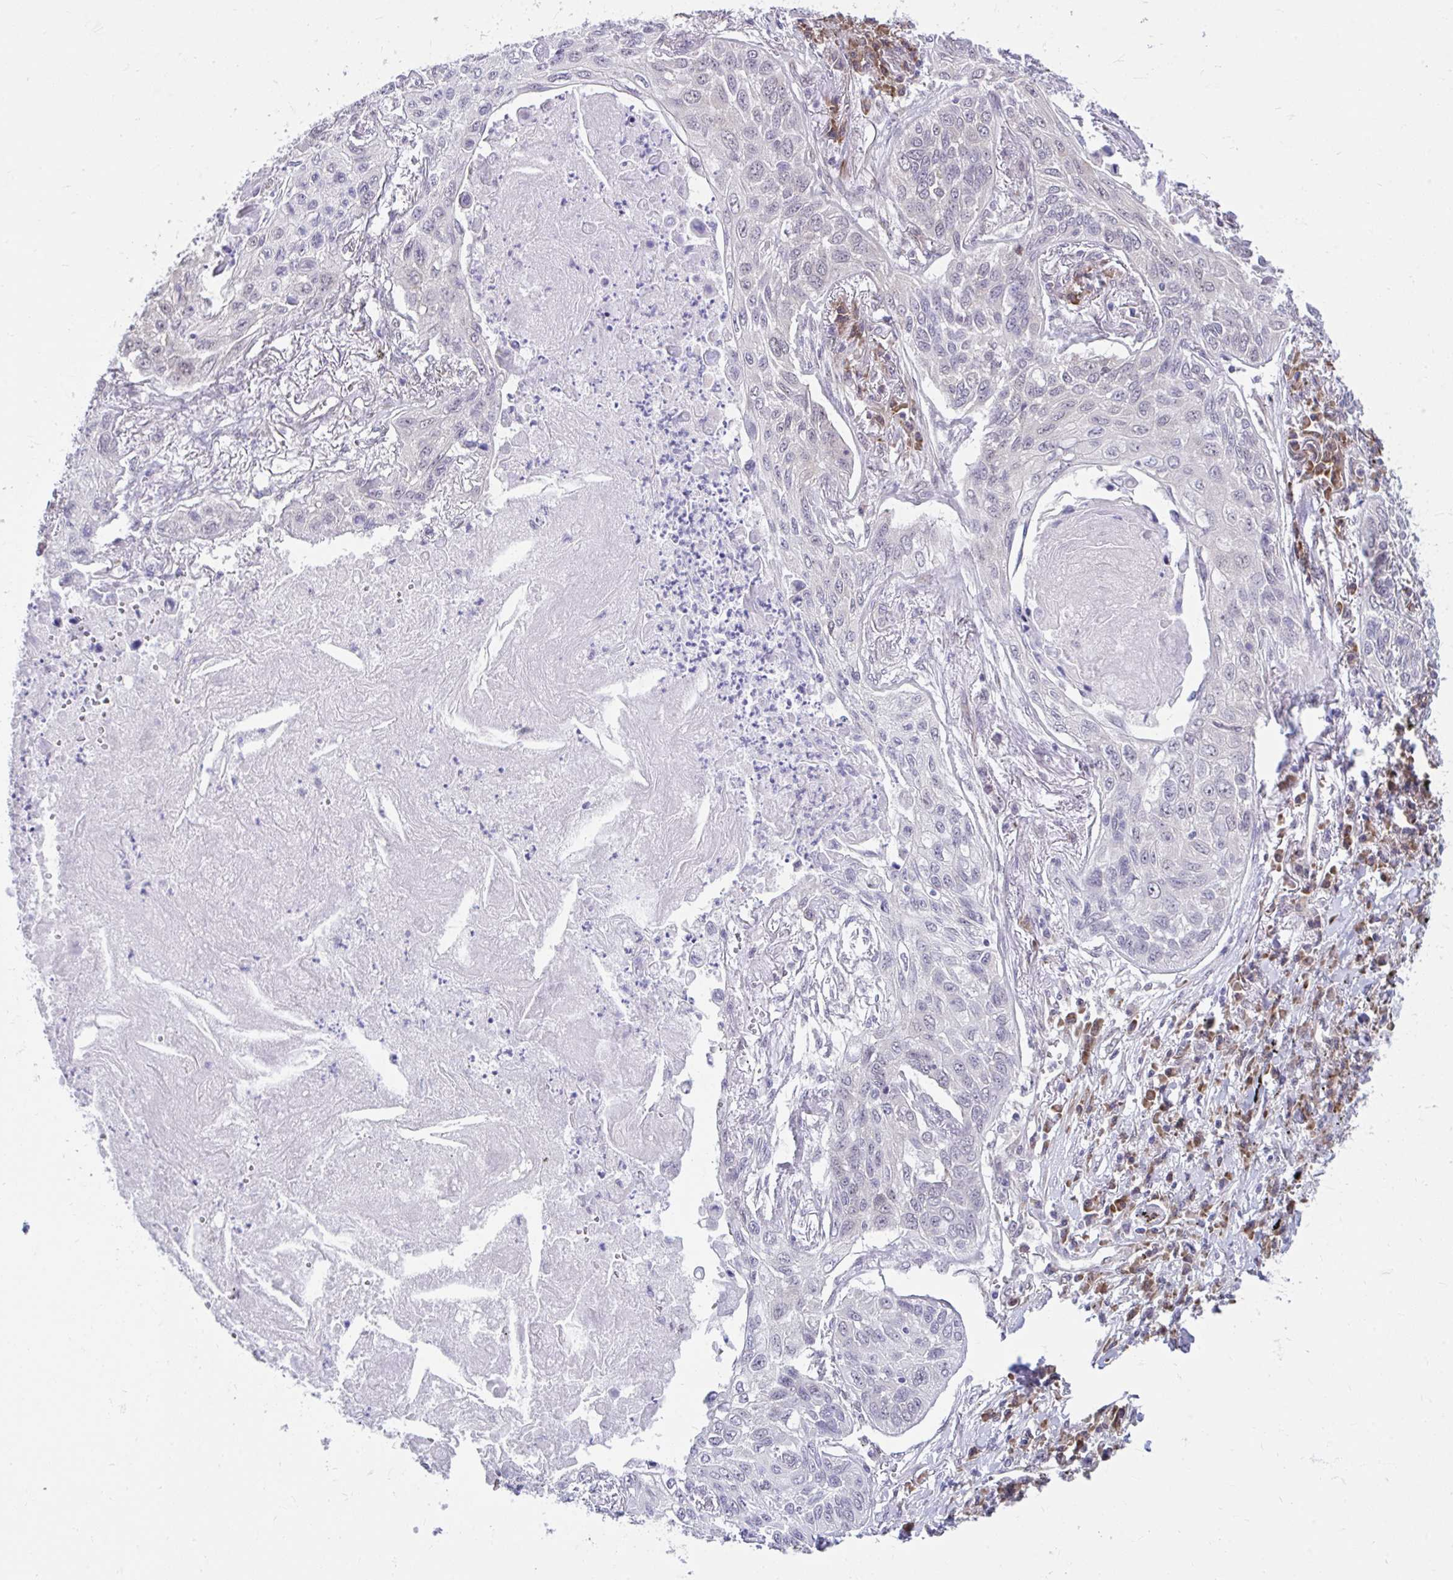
{"staining": {"intensity": "negative", "quantity": "none", "location": "none"}, "tissue": "lung cancer", "cell_type": "Tumor cells", "image_type": "cancer", "snomed": [{"axis": "morphology", "description": "Squamous cell carcinoma, NOS"}, {"axis": "topography", "description": "Lung"}], "caption": "Immunohistochemistry image of neoplastic tissue: lung cancer stained with DAB (3,3'-diaminobenzidine) shows no significant protein expression in tumor cells.", "gene": "SELENON", "patient": {"sex": "male", "age": 75}}